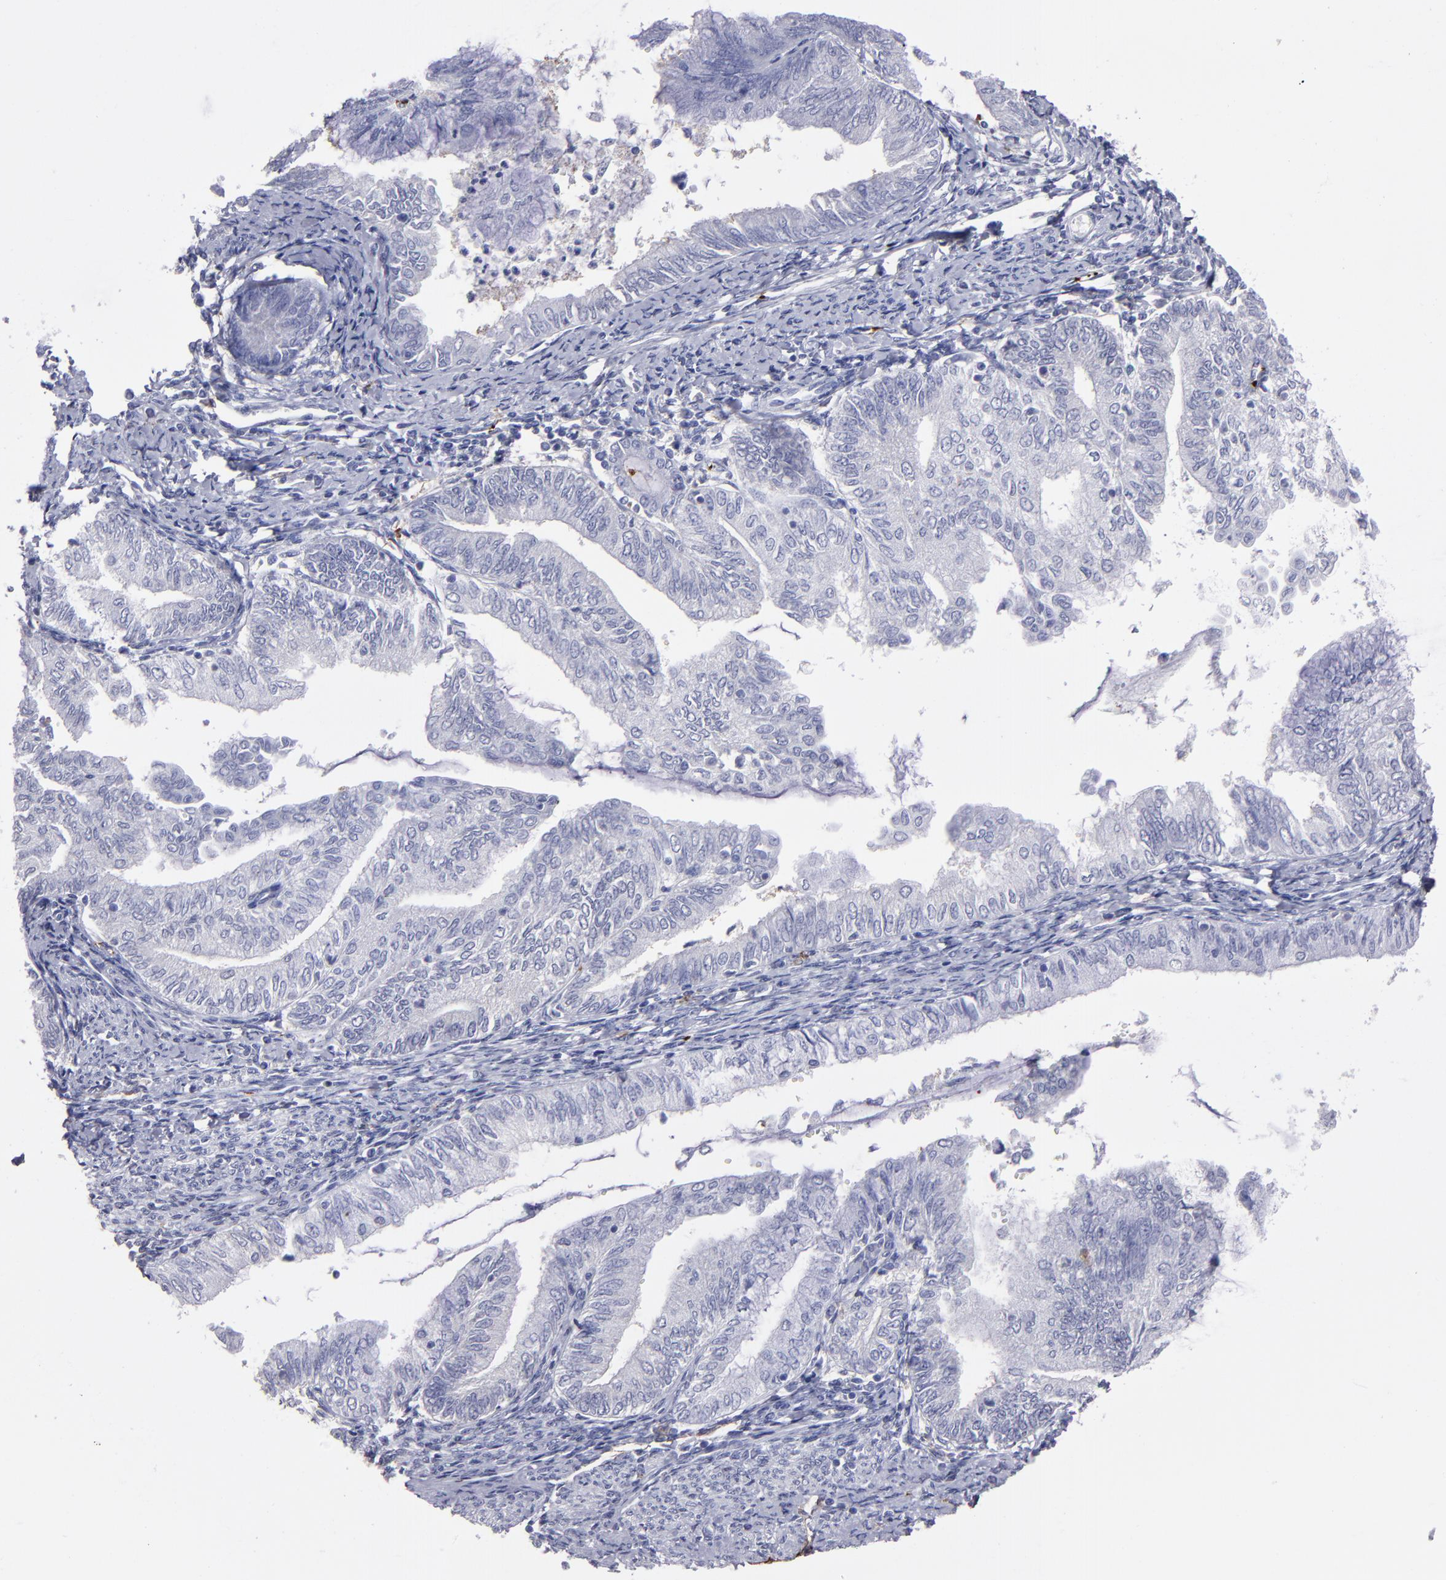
{"staining": {"intensity": "negative", "quantity": "none", "location": "none"}, "tissue": "endometrial cancer", "cell_type": "Tumor cells", "image_type": "cancer", "snomed": [{"axis": "morphology", "description": "Adenocarcinoma, NOS"}, {"axis": "topography", "description": "Endometrium"}], "caption": "IHC image of endometrial cancer stained for a protein (brown), which reveals no expression in tumor cells.", "gene": "CD36", "patient": {"sex": "female", "age": 66}}